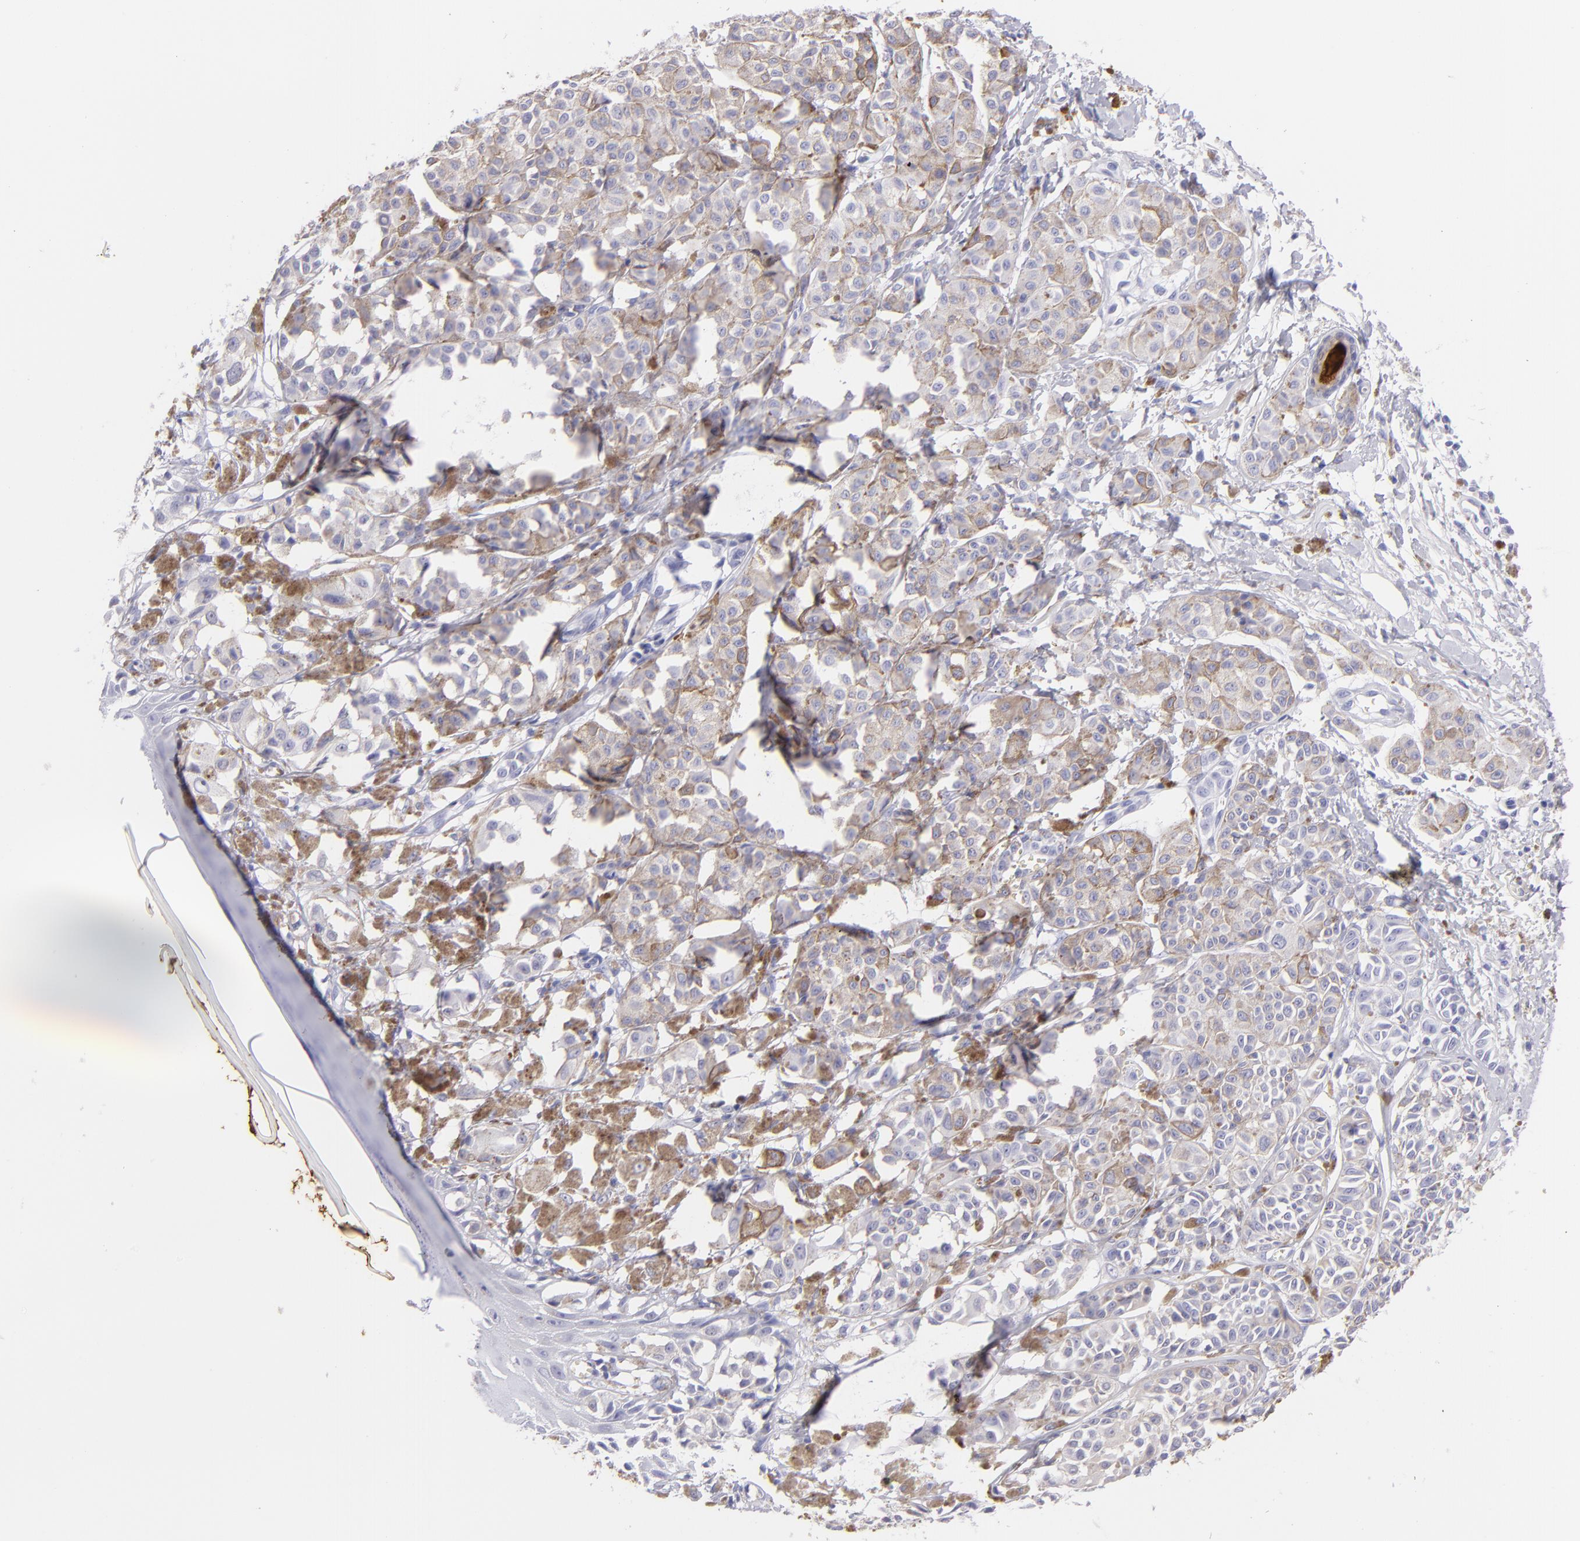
{"staining": {"intensity": "negative", "quantity": "none", "location": "none"}, "tissue": "melanoma", "cell_type": "Tumor cells", "image_type": "cancer", "snomed": [{"axis": "morphology", "description": "Malignant melanoma, NOS"}, {"axis": "topography", "description": "Skin"}], "caption": "Tumor cells are negative for brown protein staining in malignant melanoma.", "gene": "PIP", "patient": {"sex": "male", "age": 76}}